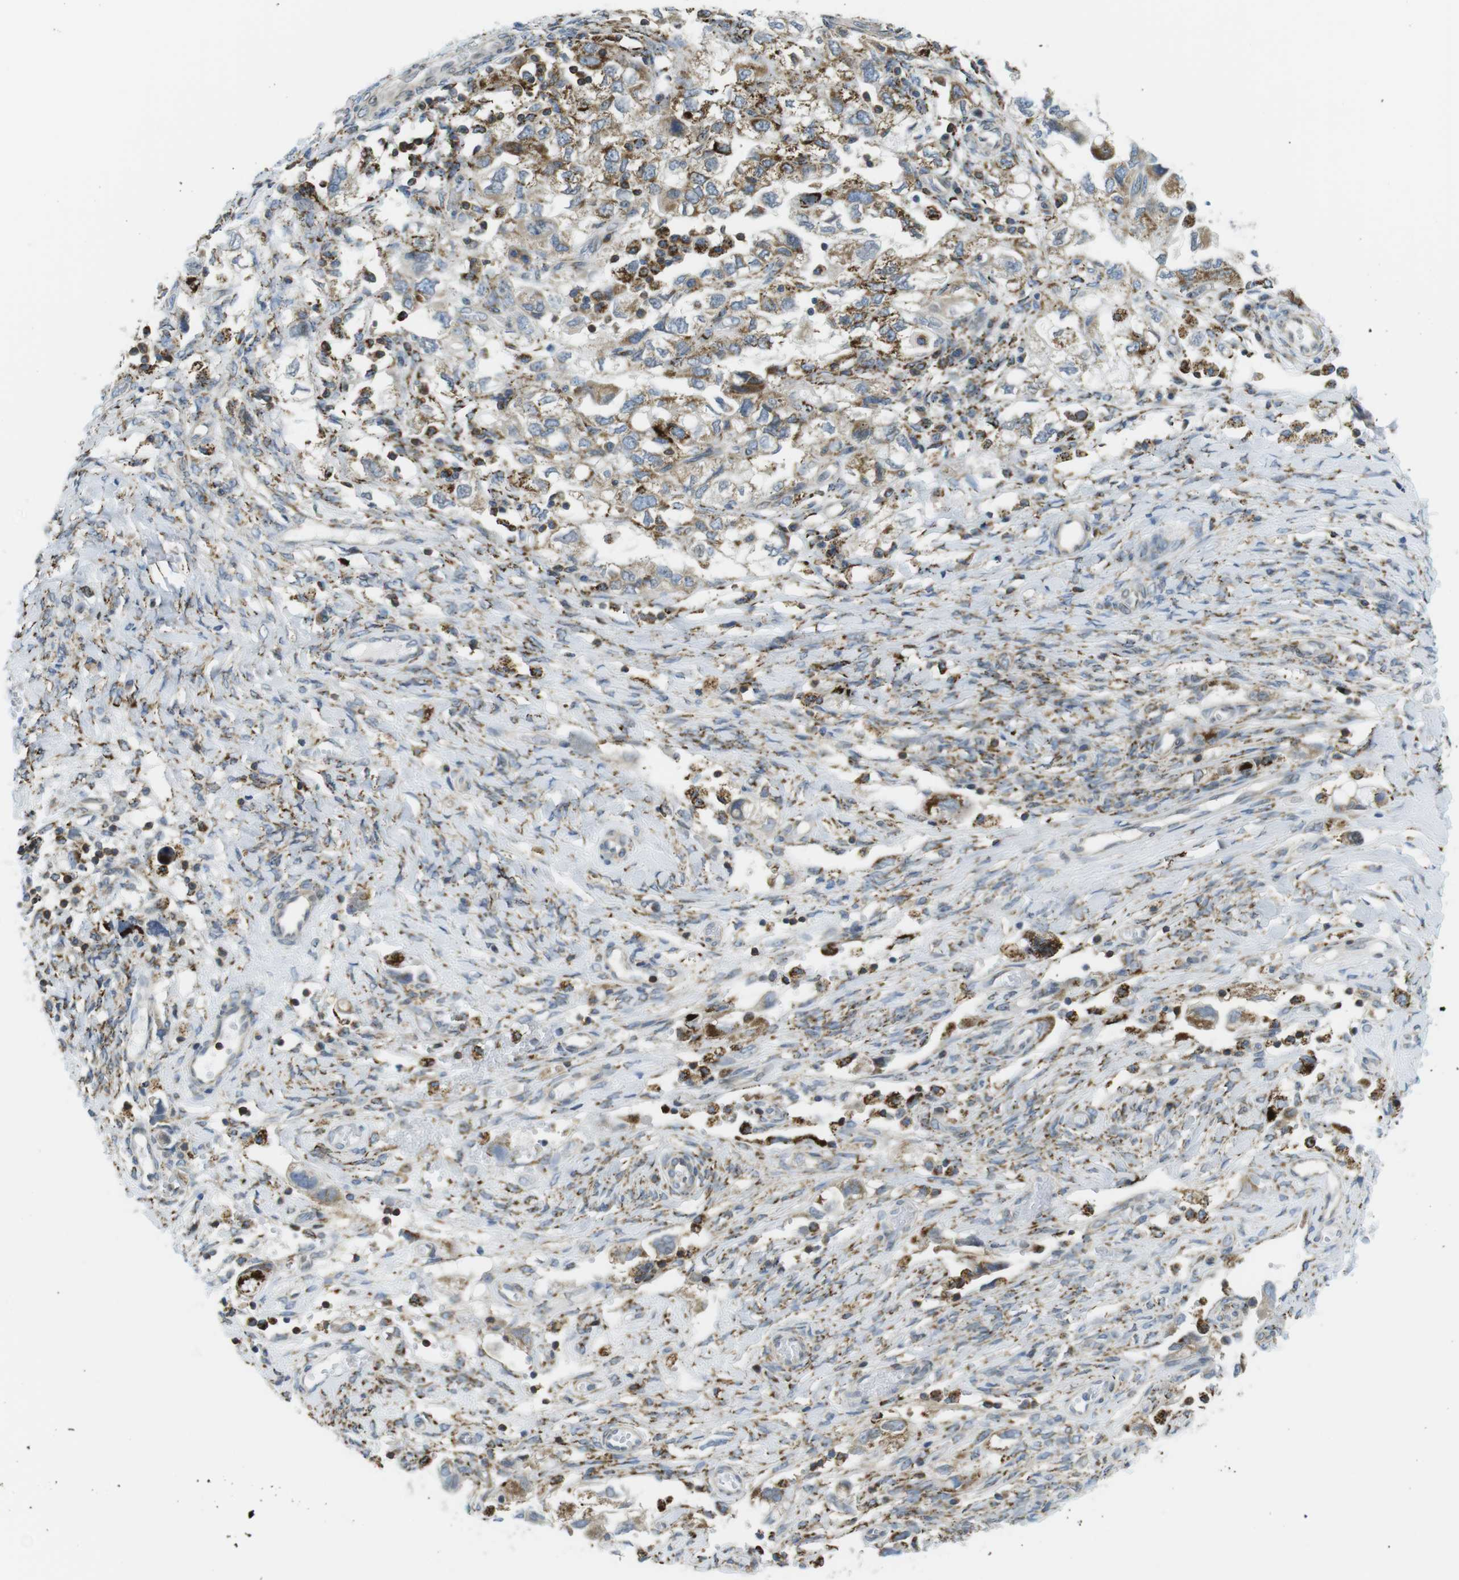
{"staining": {"intensity": "moderate", "quantity": ">75%", "location": "cytoplasmic/membranous"}, "tissue": "ovarian cancer", "cell_type": "Tumor cells", "image_type": "cancer", "snomed": [{"axis": "morphology", "description": "Carcinoma, NOS"}, {"axis": "morphology", "description": "Cystadenocarcinoma, serous, NOS"}, {"axis": "topography", "description": "Ovary"}], "caption": "Immunohistochemical staining of ovarian carcinoma demonstrates medium levels of moderate cytoplasmic/membranous staining in about >75% of tumor cells.", "gene": "KCNE3", "patient": {"sex": "female", "age": 69}}